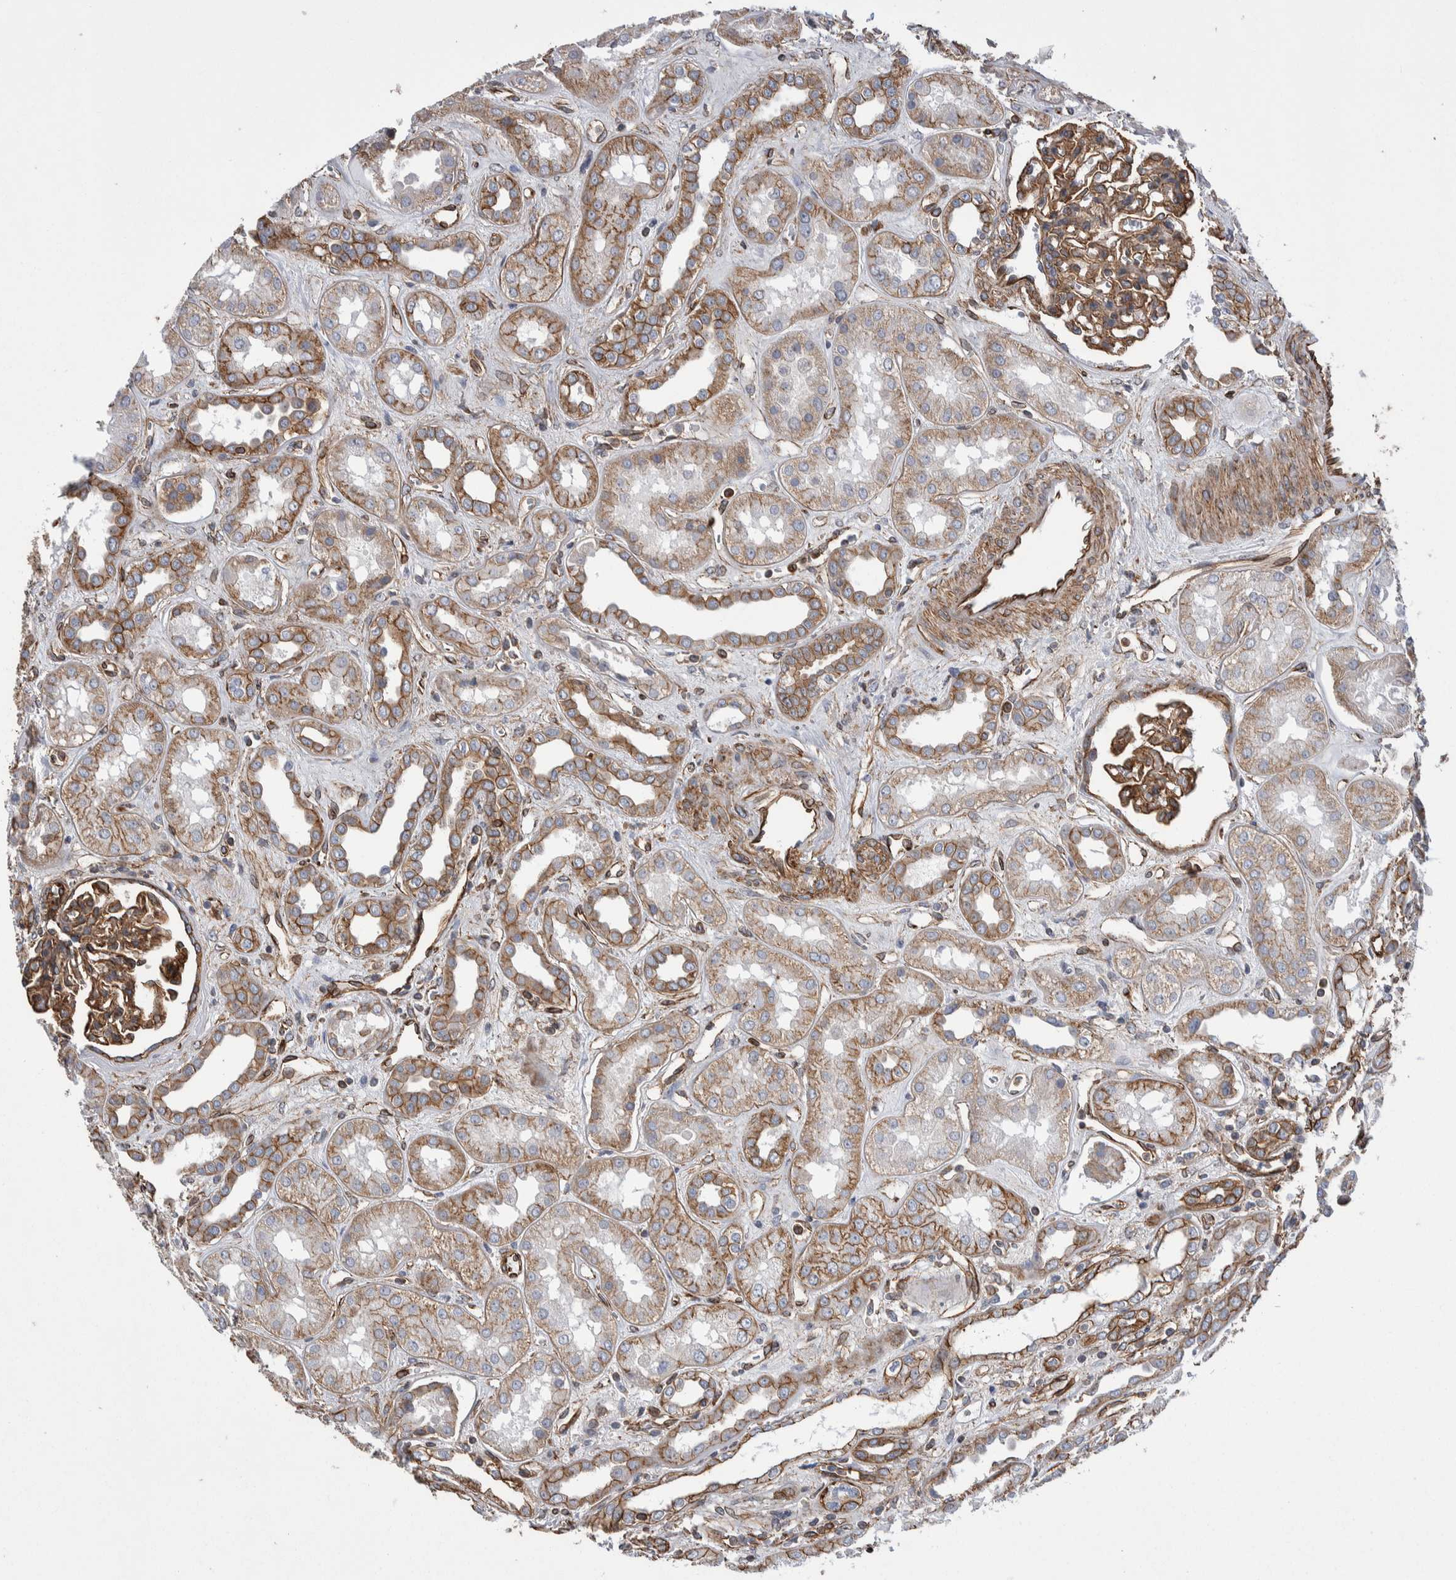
{"staining": {"intensity": "moderate", "quantity": ">75%", "location": "cytoplasmic/membranous"}, "tissue": "kidney", "cell_type": "Cells in glomeruli", "image_type": "normal", "snomed": [{"axis": "morphology", "description": "Normal tissue, NOS"}, {"axis": "topography", "description": "Kidney"}], "caption": "Immunohistochemistry (IHC) image of normal human kidney stained for a protein (brown), which demonstrates medium levels of moderate cytoplasmic/membranous expression in about >75% of cells in glomeruli.", "gene": "KIF12", "patient": {"sex": "male", "age": 59}}